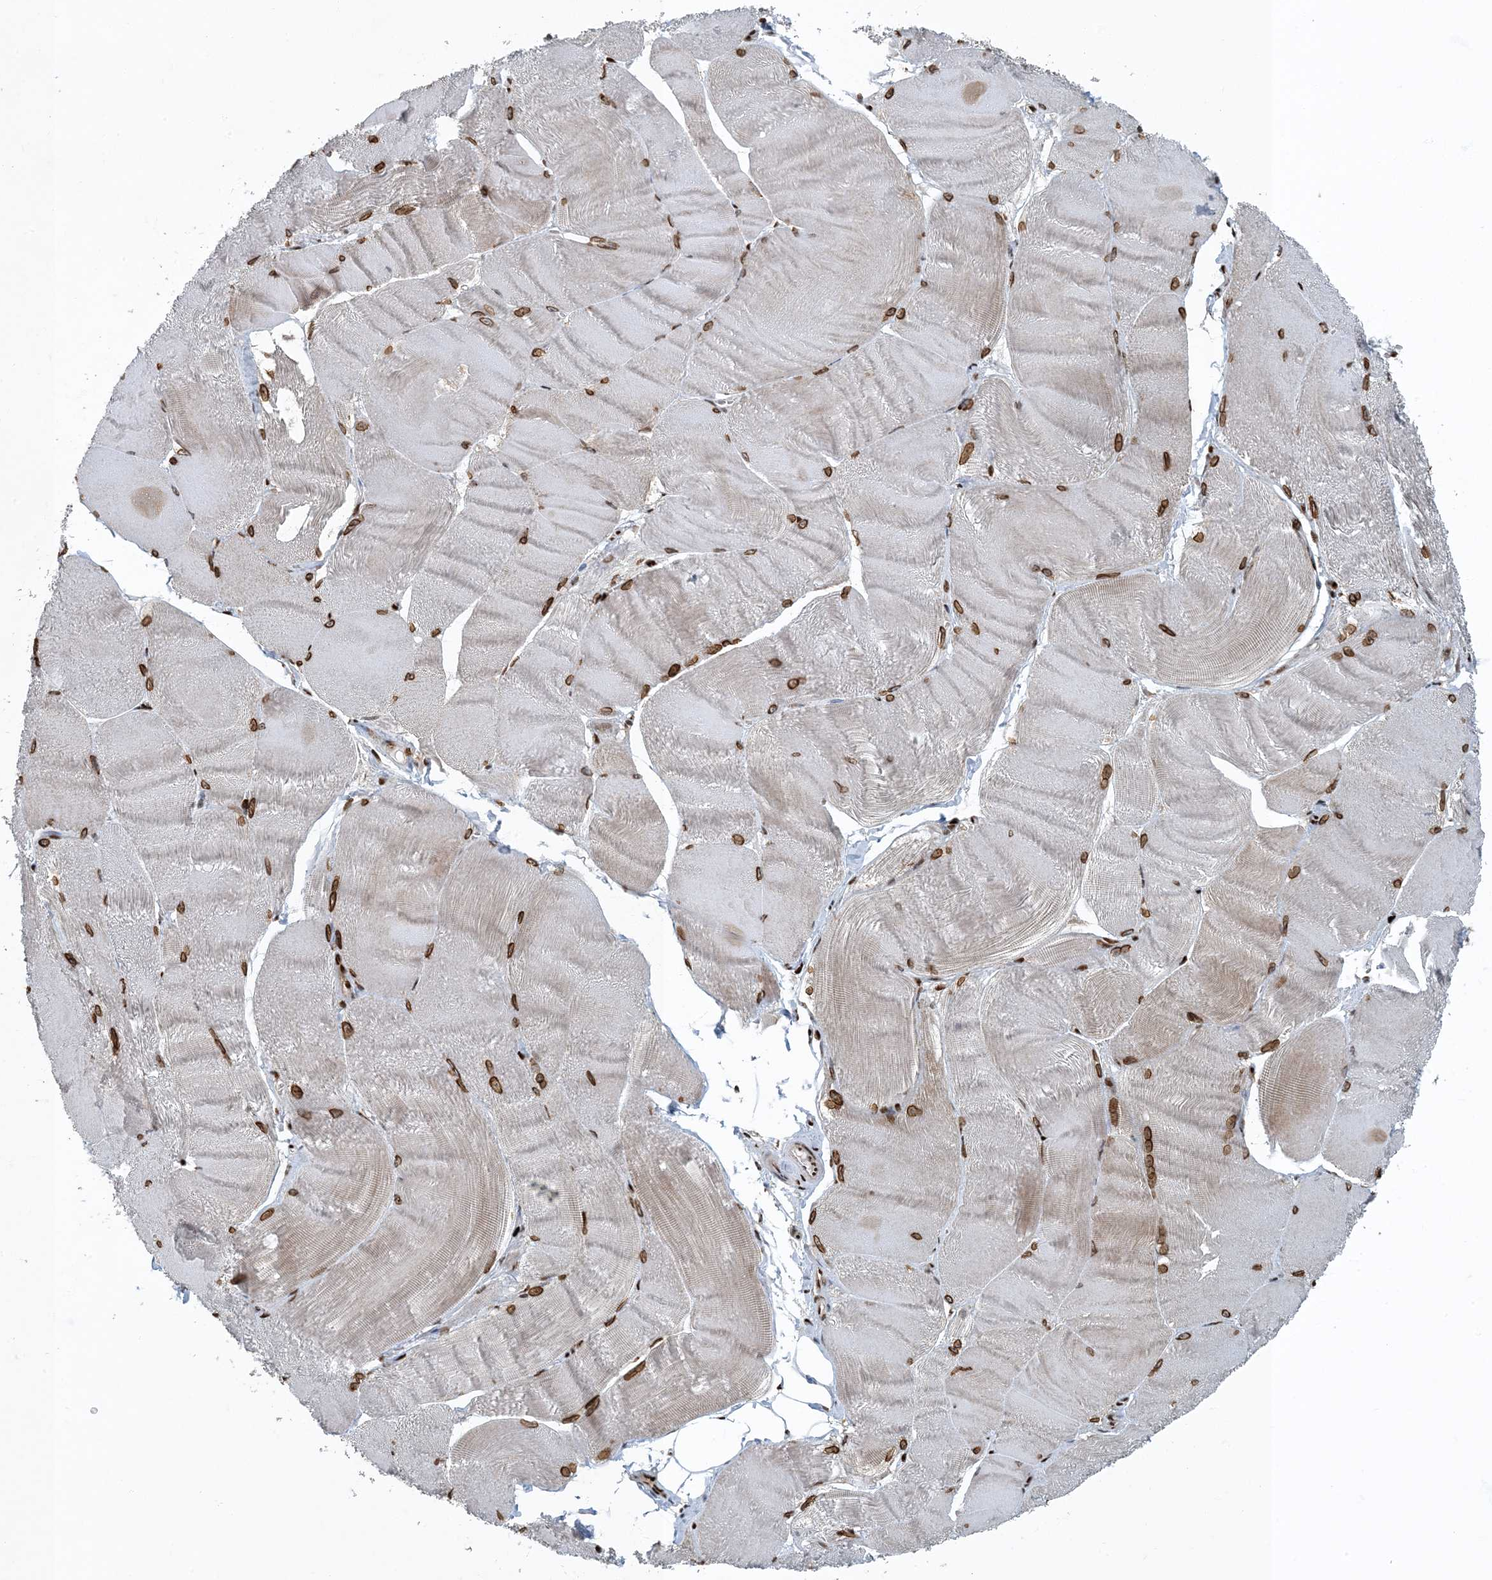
{"staining": {"intensity": "moderate", "quantity": ">75%", "location": "nuclear"}, "tissue": "skeletal muscle", "cell_type": "Myocytes", "image_type": "normal", "snomed": [{"axis": "morphology", "description": "Normal tissue, NOS"}, {"axis": "morphology", "description": "Basal cell carcinoma"}, {"axis": "topography", "description": "Skeletal muscle"}], "caption": "This is an image of immunohistochemistry staining of normal skeletal muscle, which shows moderate expression in the nuclear of myocytes.", "gene": "MBD1", "patient": {"sex": "female", "age": 64}}